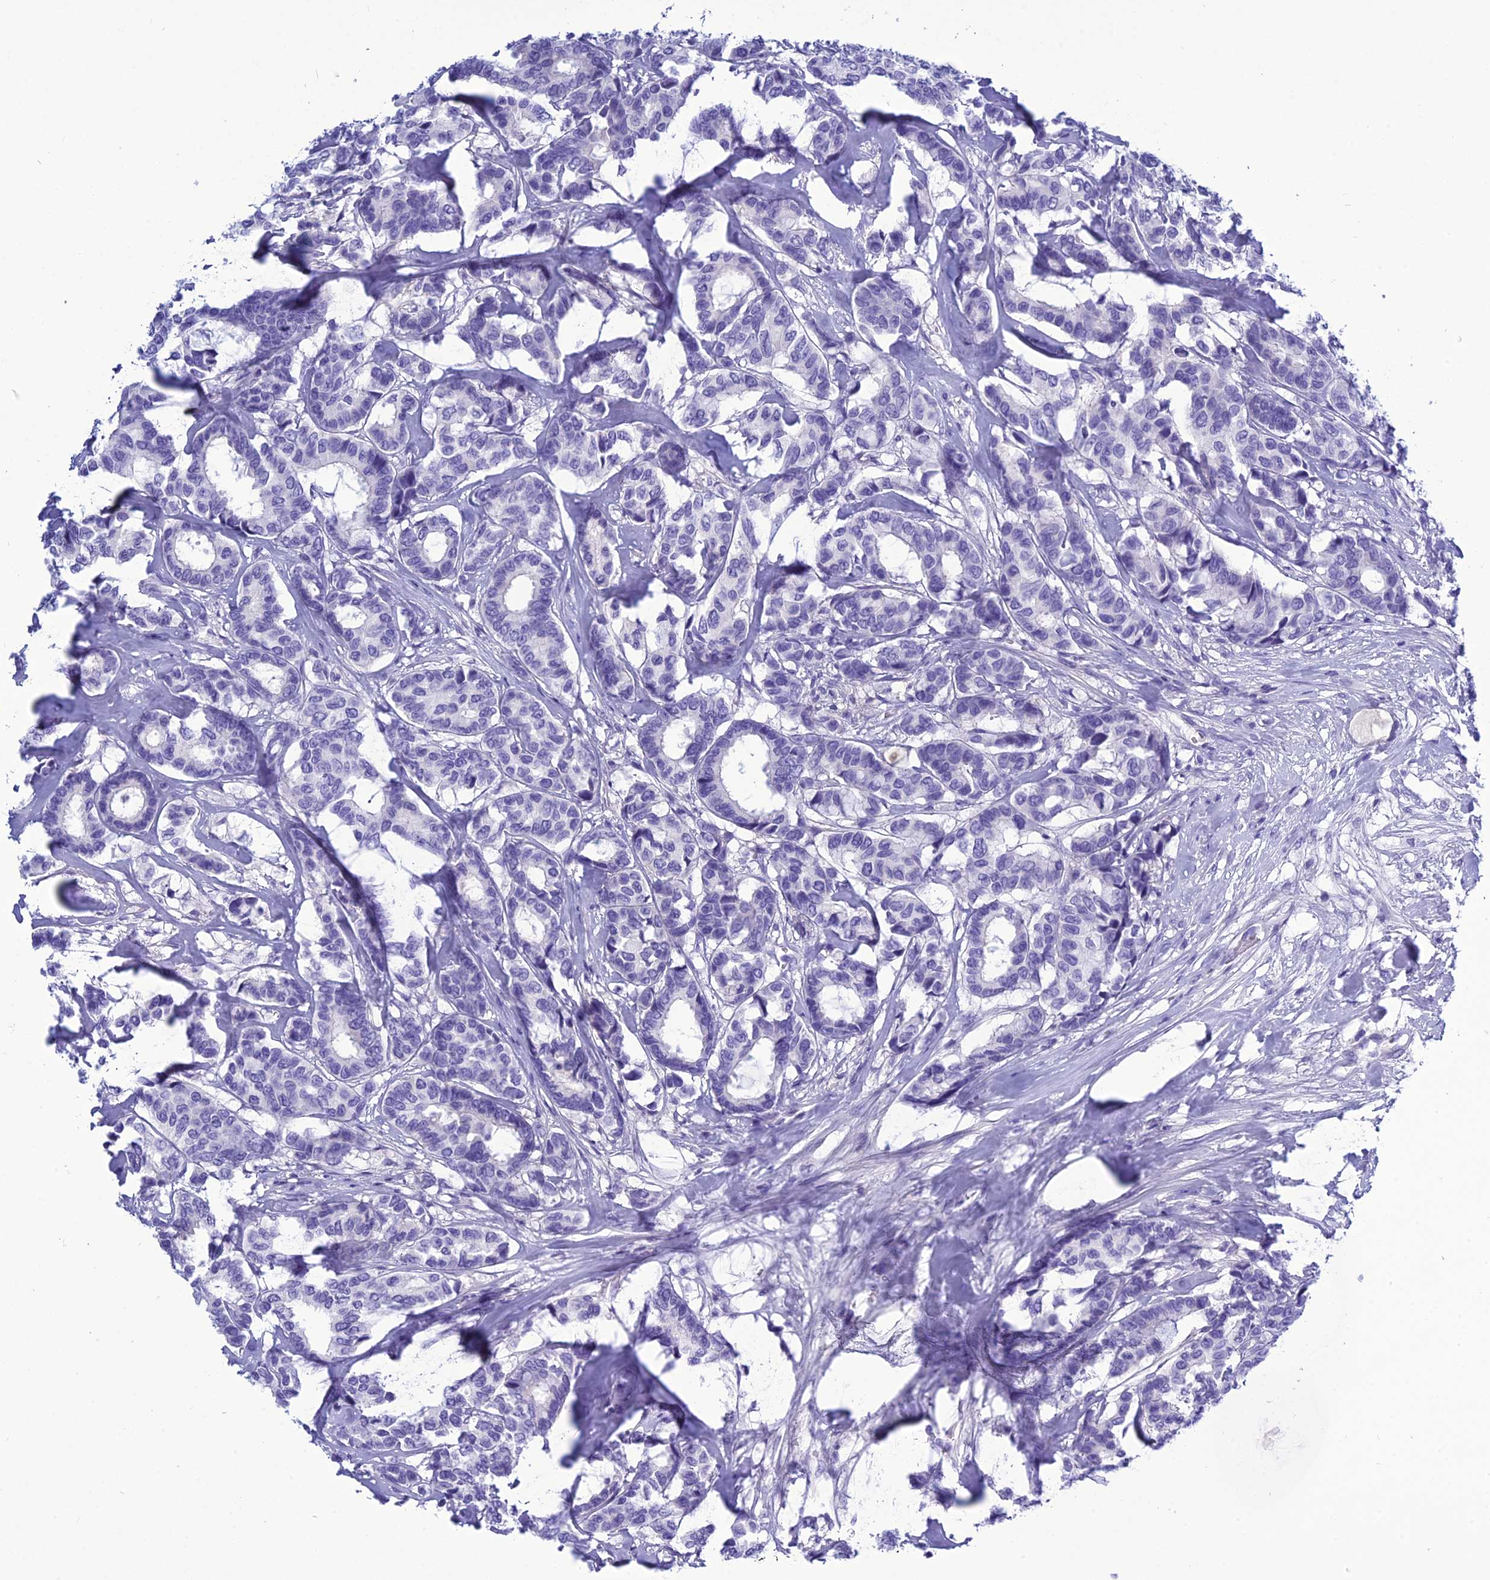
{"staining": {"intensity": "negative", "quantity": "none", "location": "none"}, "tissue": "breast cancer", "cell_type": "Tumor cells", "image_type": "cancer", "snomed": [{"axis": "morphology", "description": "Duct carcinoma"}, {"axis": "topography", "description": "Breast"}], "caption": "Tumor cells are negative for brown protein staining in invasive ductal carcinoma (breast).", "gene": "BBS2", "patient": {"sex": "female", "age": 87}}